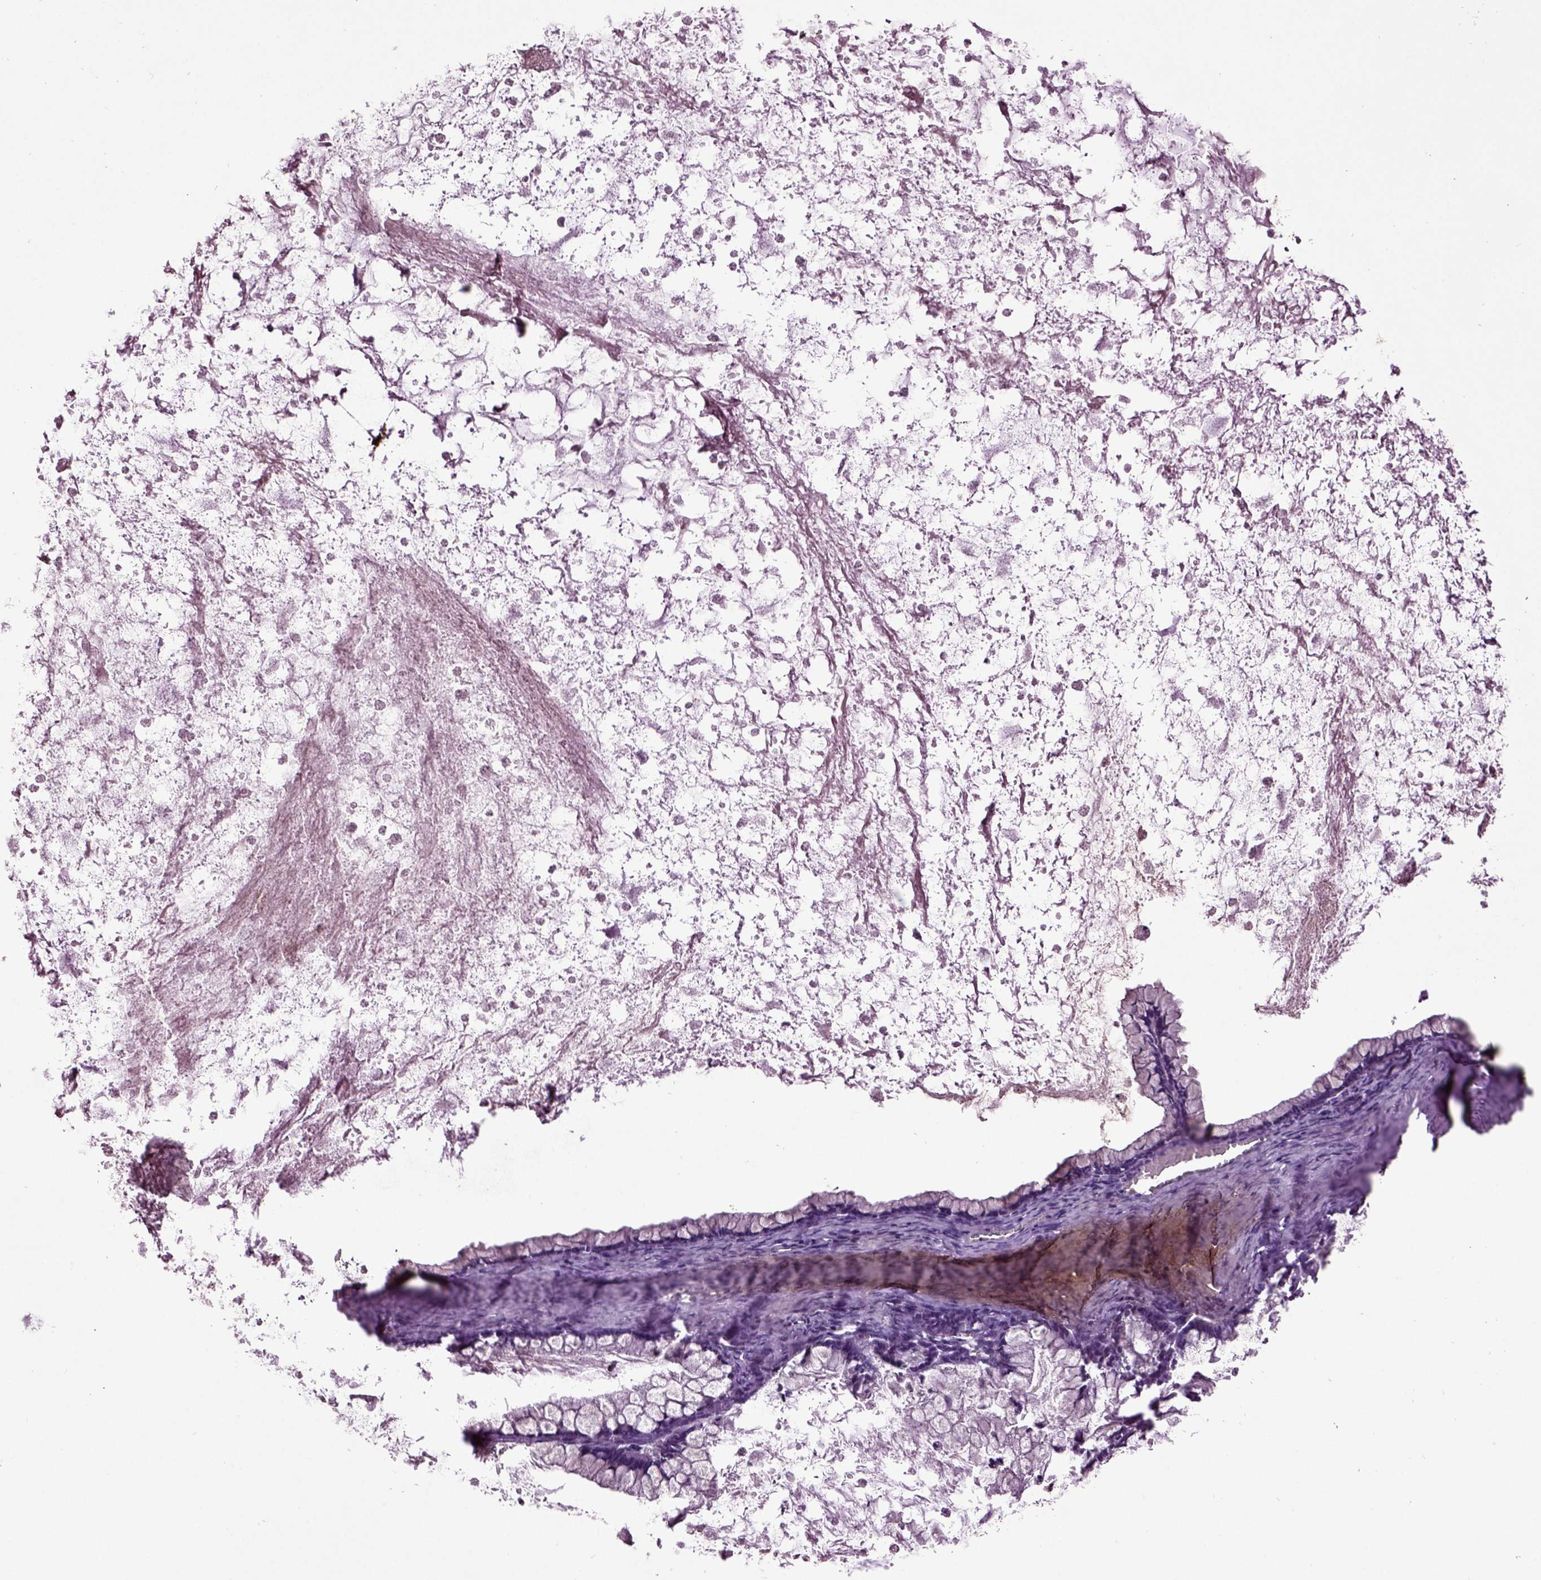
{"staining": {"intensity": "moderate", "quantity": "<25%", "location": "cytoplasmic/membranous"}, "tissue": "ovarian cancer", "cell_type": "Tumor cells", "image_type": "cancer", "snomed": [{"axis": "morphology", "description": "Cystadenocarcinoma, mucinous, NOS"}, {"axis": "topography", "description": "Ovary"}], "caption": "Immunohistochemistry (DAB (3,3'-diaminobenzidine)) staining of mucinous cystadenocarcinoma (ovarian) demonstrates moderate cytoplasmic/membranous protein expression in approximately <25% of tumor cells. (DAB = brown stain, brightfield microscopy at high magnification).", "gene": "SLC17A6", "patient": {"sex": "female", "age": 67}}